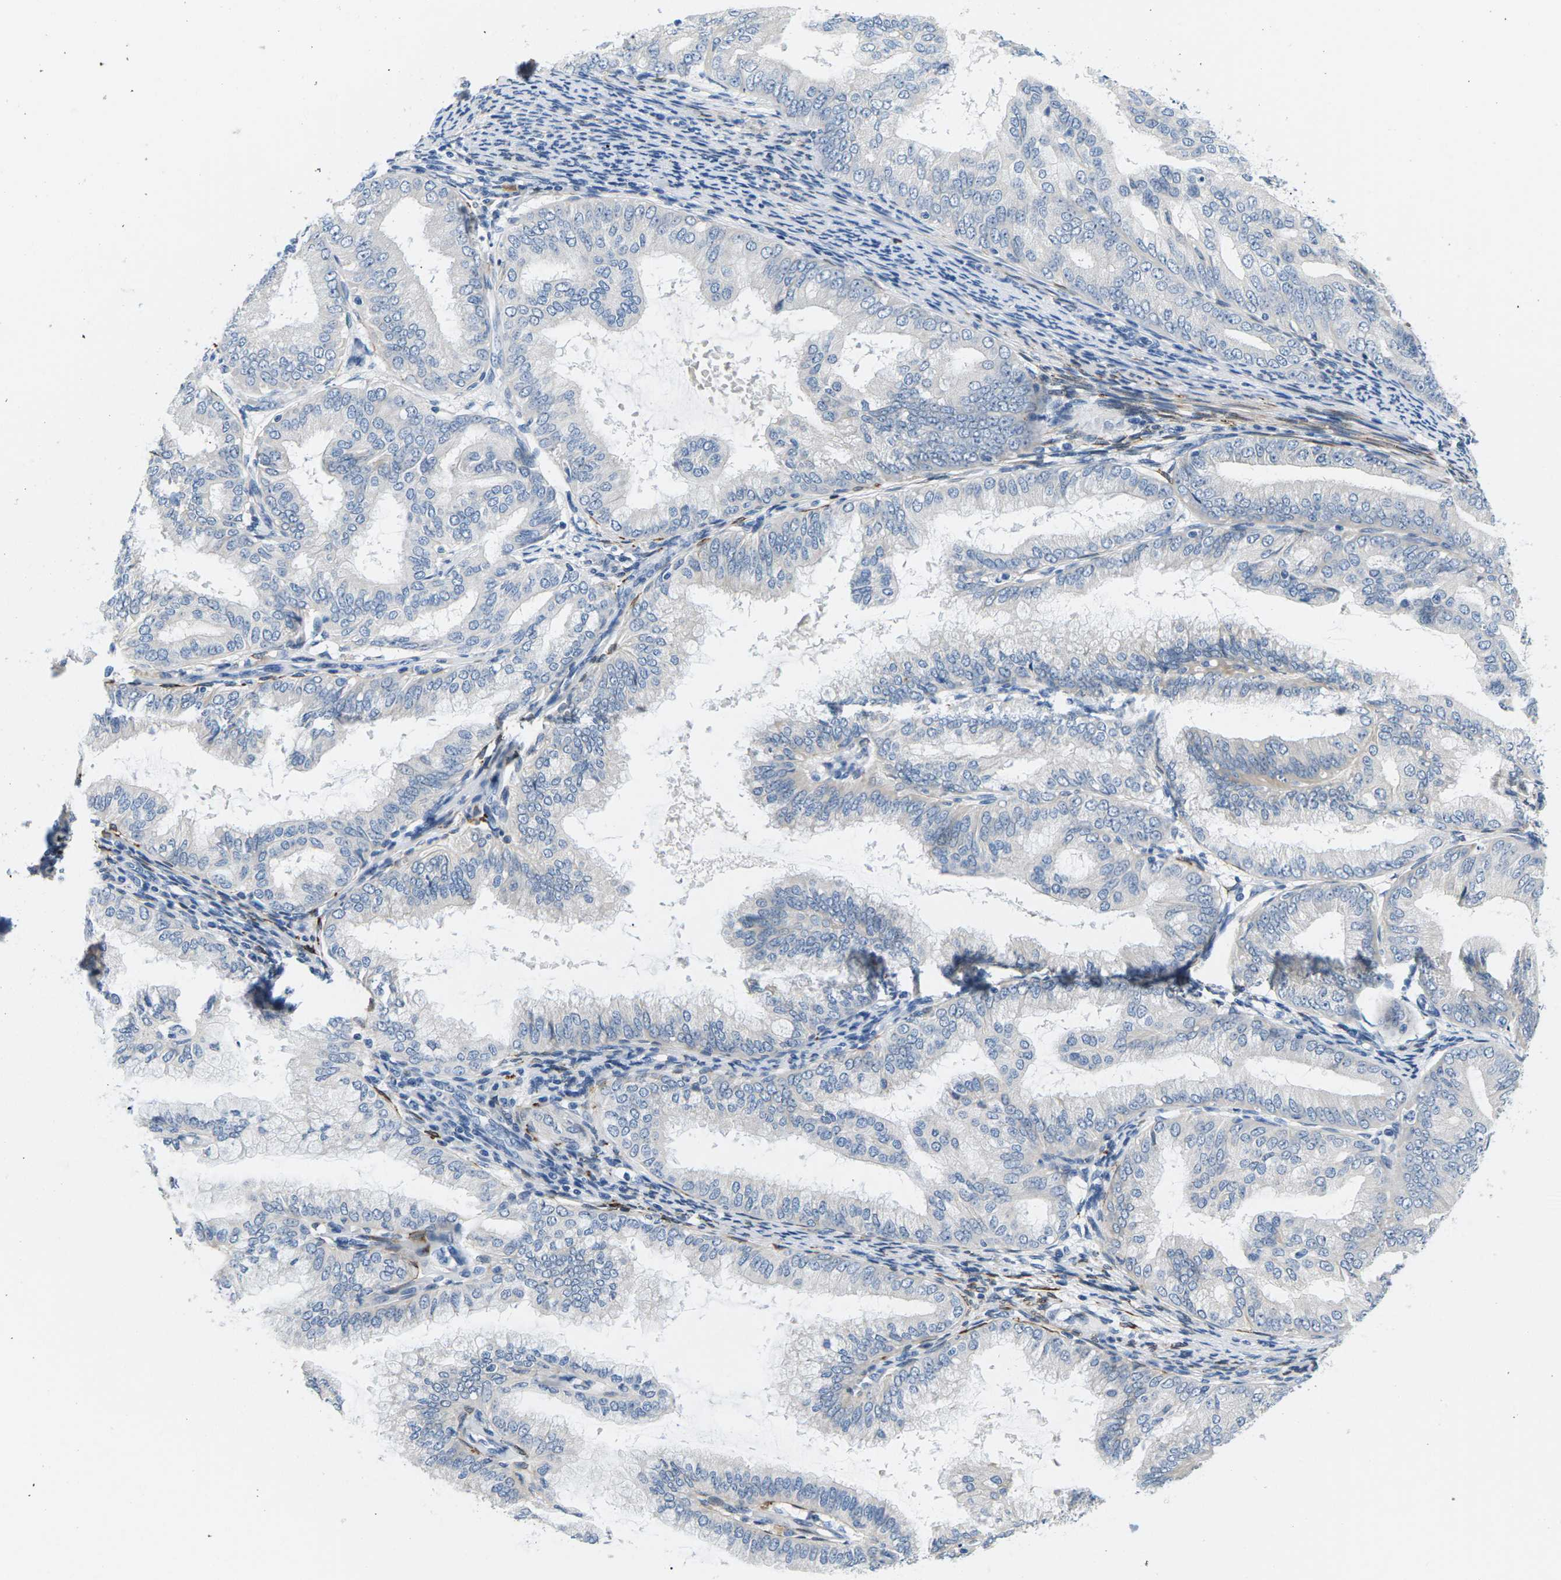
{"staining": {"intensity": "negative", "quantity": "none", "location": "none"}, "tissue": "endometrial cancer", "cell_type": "Tumor cells", "image_type": "cancer", "snomed": [{"axis": "morphology", "description": "Adenocarcinoma, NOS"}, {"axis": "topography", "description": "Endometrium"}], "caption": "Immunohistochemical staining of human endometrial adenocarcinoma exhibits no significant positivity in tumor cells.", "gene": "TSPAN2", "patient": {"sex": "female", "age": 63}}